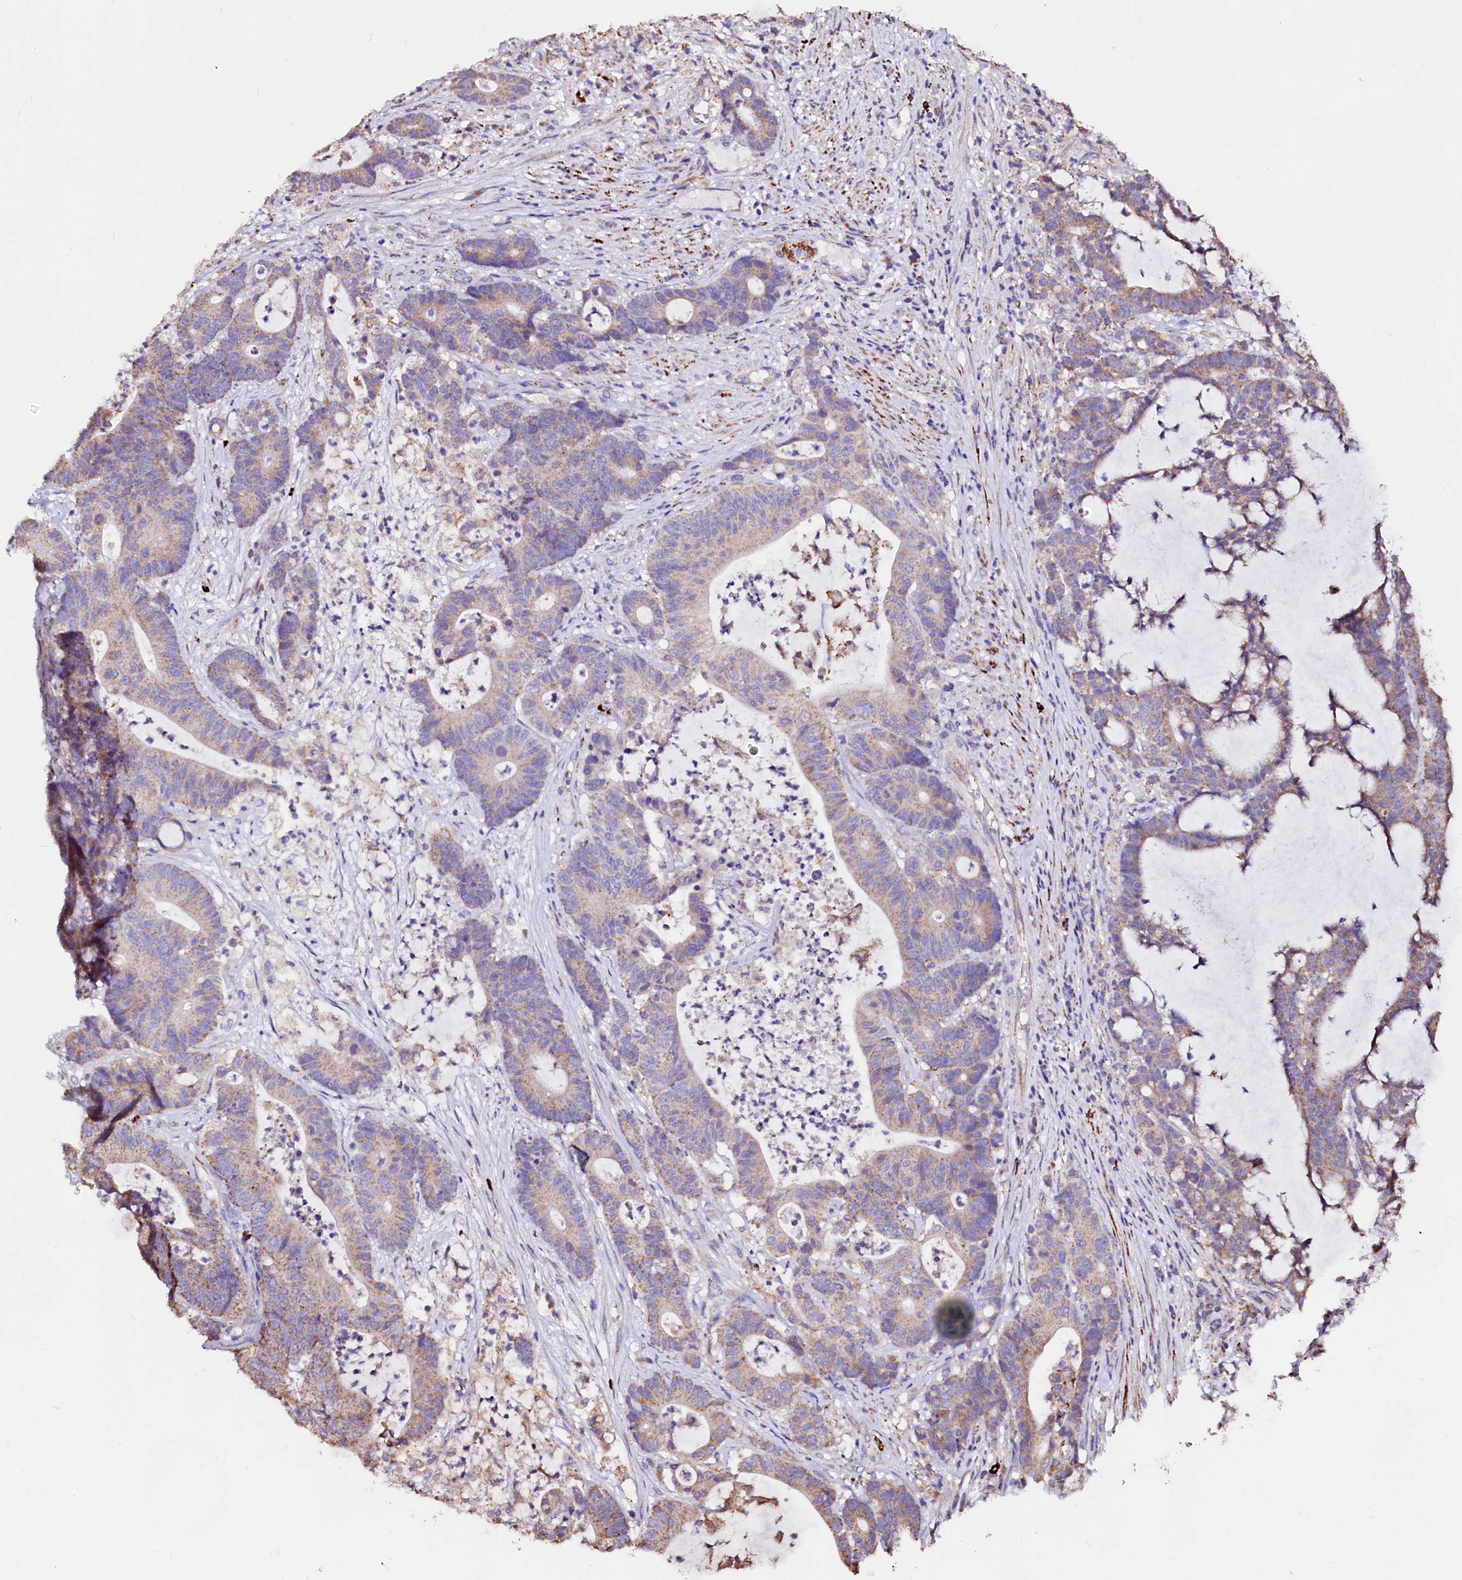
{"staining": {"intensity": "moderate", "quantity": "25%-75%", "location": "cytoplasmic/membranous"}, "tissue": "colorectal cancer", "cell_type": "Tumor cells", "image_type": "cancer", "snomed": [{"axis": "morphology", "description": "Adenocarcinoma, NOS"}, {"axis": "topography", "description": "Colon"}], "caption": "Immunohistochemical staining of human colorectal adenocarcinoma reveals medium levels of moderate cytoplasmic/membranous expression in about 25%-75% of tumor cells.", "gene": "MAOB", "patient": {"sex": "female", "age": 84}}